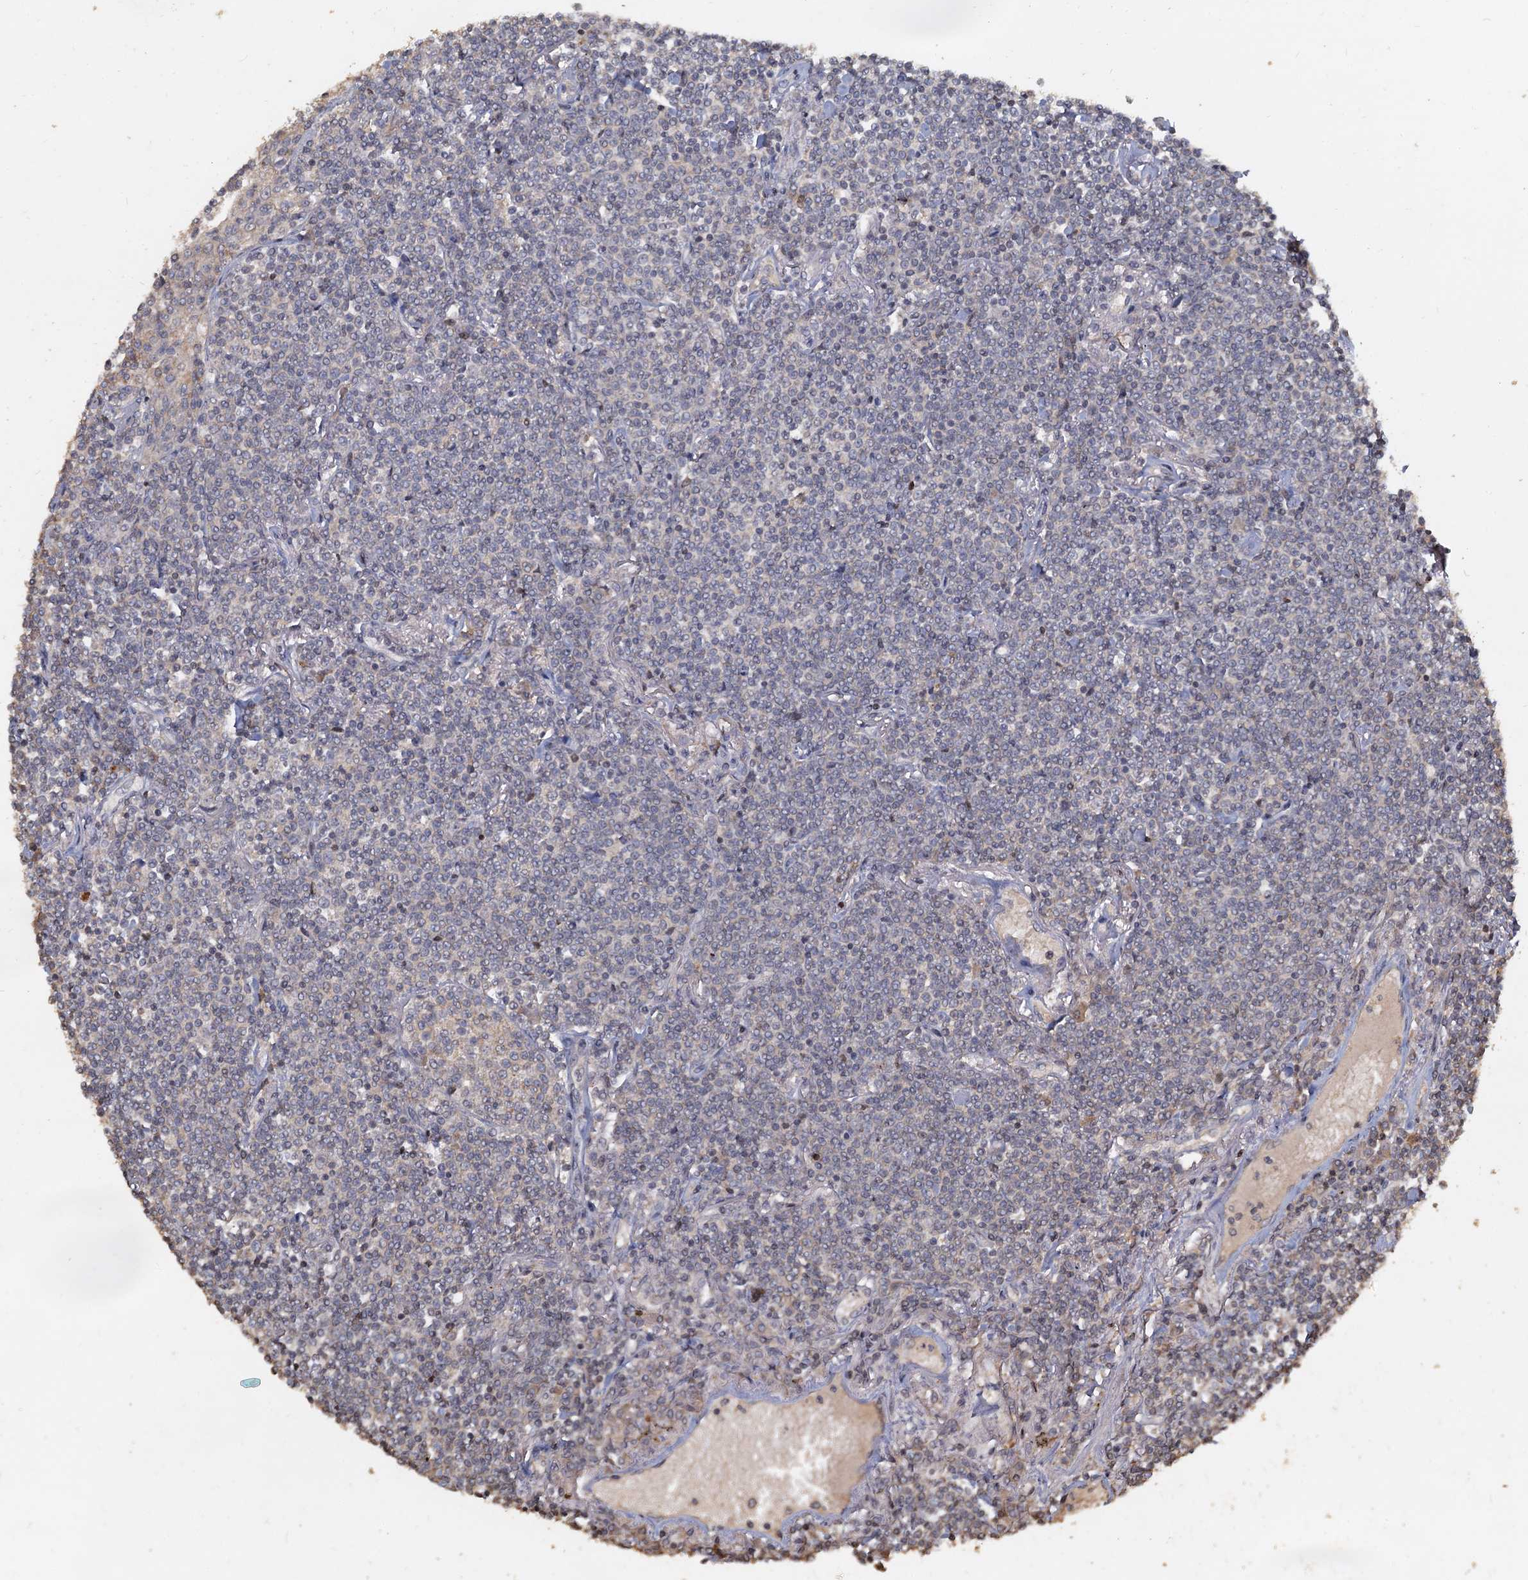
{"staining": {"intensity": "negative", "quantity": "none", "location": "none"}, "tissue": "lymphoma", "cell_type": "Tumor cells", "image_type": "cancer", "snomed": [{"axis": "morphology", "description": "Malignant lymphoma, non-Hodgkin's type, Low grade"}, {"axis": "topography", "description": "Lung"}], "caption": "This is an immunohistochemistry (IHC) histopathology image of human malignant lymphoma, non-Hodgkin's type (low-grade). There is no expression in tumor cells.", "gene": "CCDC61", "patient": {"sex": "female", "age": 71}}